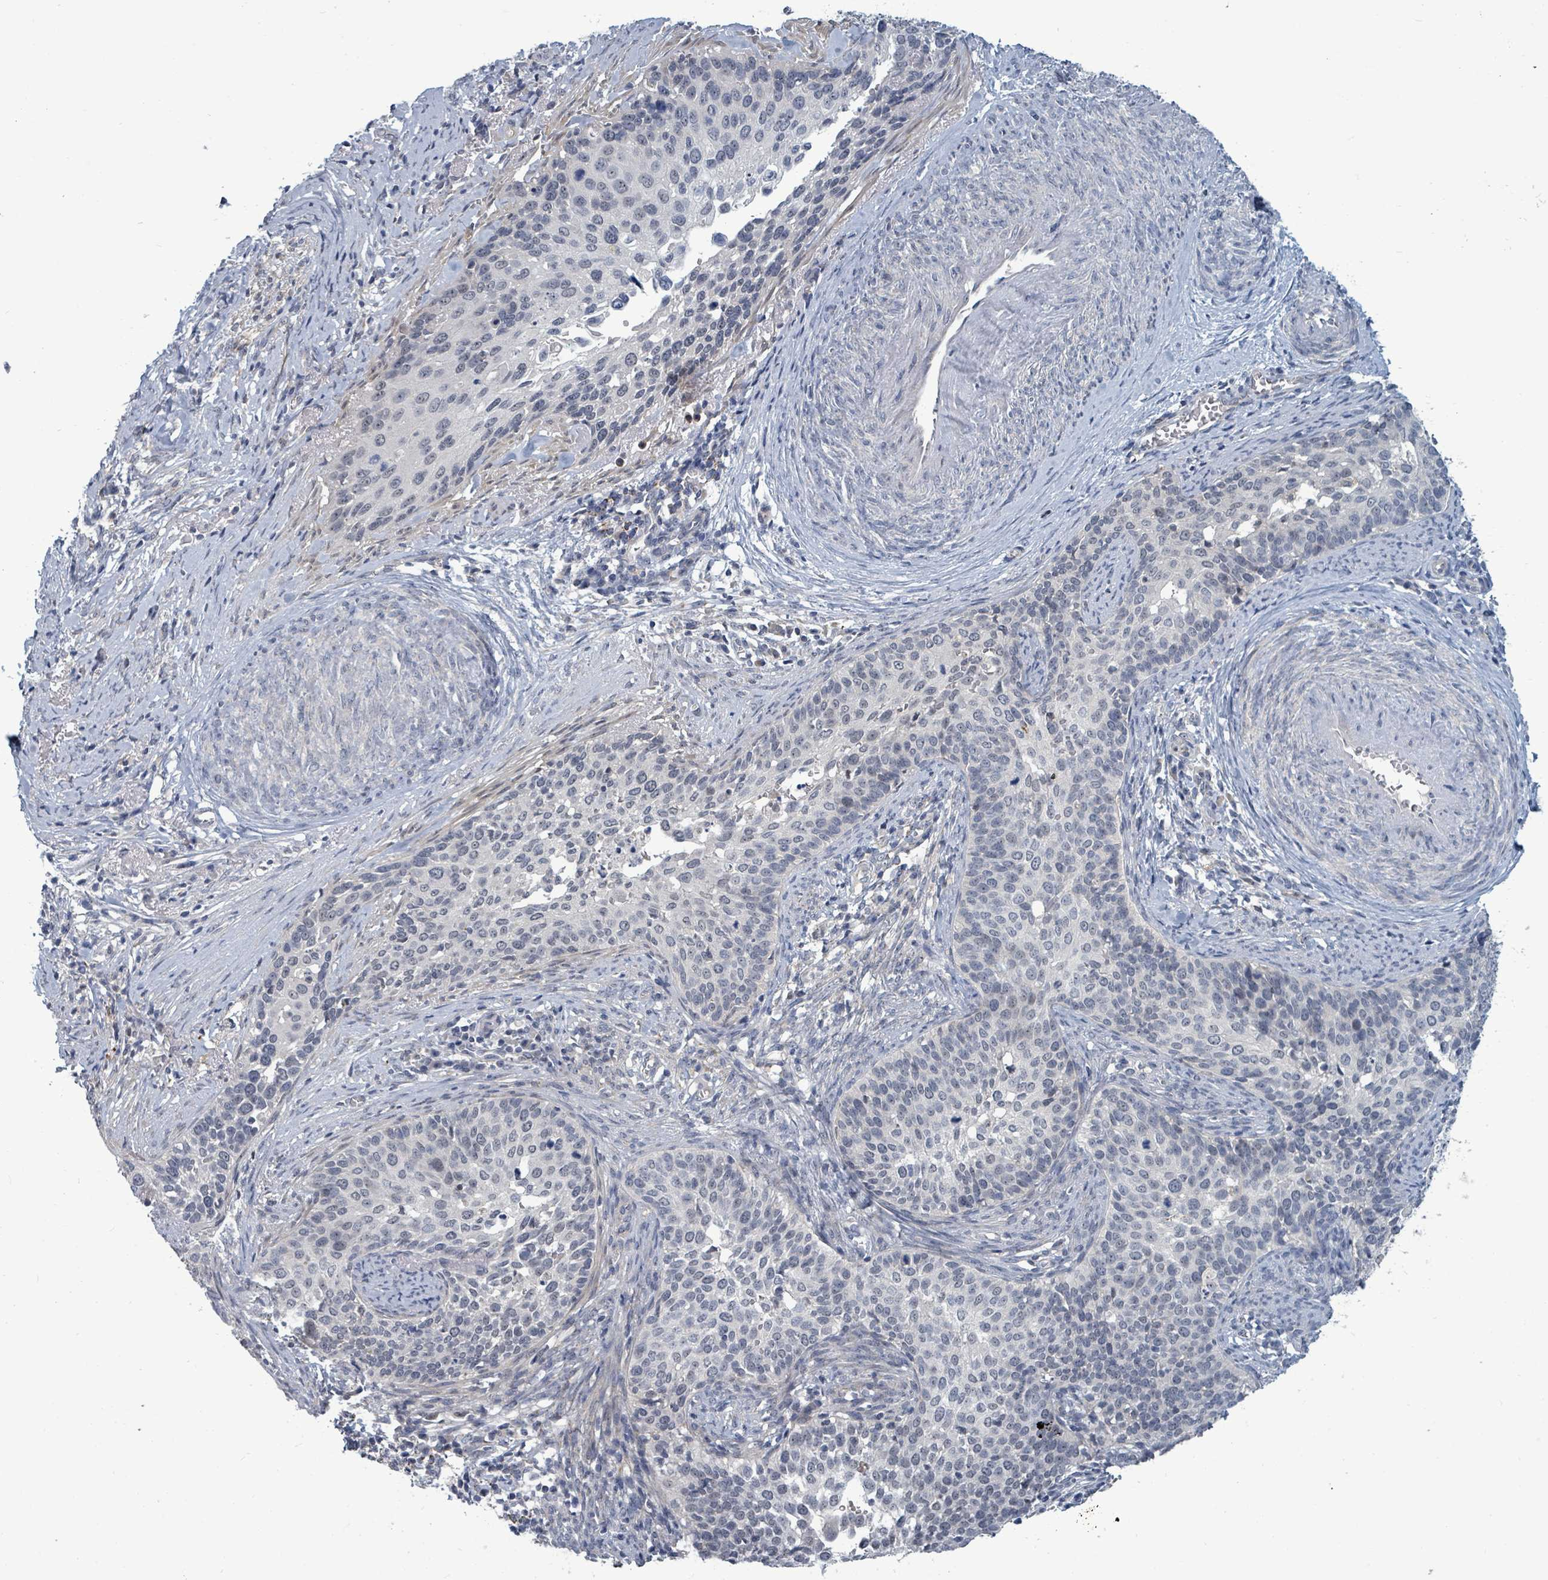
{"staining": {"intensity": "negative", "quantity": "none", "location": "none"}, "tissue": "cervical cancer", "cell_type": "Tumor cells", "image_type": "cancer", "snomed": [{"axis": "morphology", "description": "Squamous cell carcinoma, NOS"}, {"axis": "topography", "description": "Cervix"}], "caption": "DAB immunohistochemical staining of cervical cancer (squamous cell carcinoma) reveals no significant expression in tumor cells. (Immunohistochemistry (ihc), brightfield microscopy, high magnification).", "gene": "TRDMT1", "patient": {"sex": "female", "age": 44}}